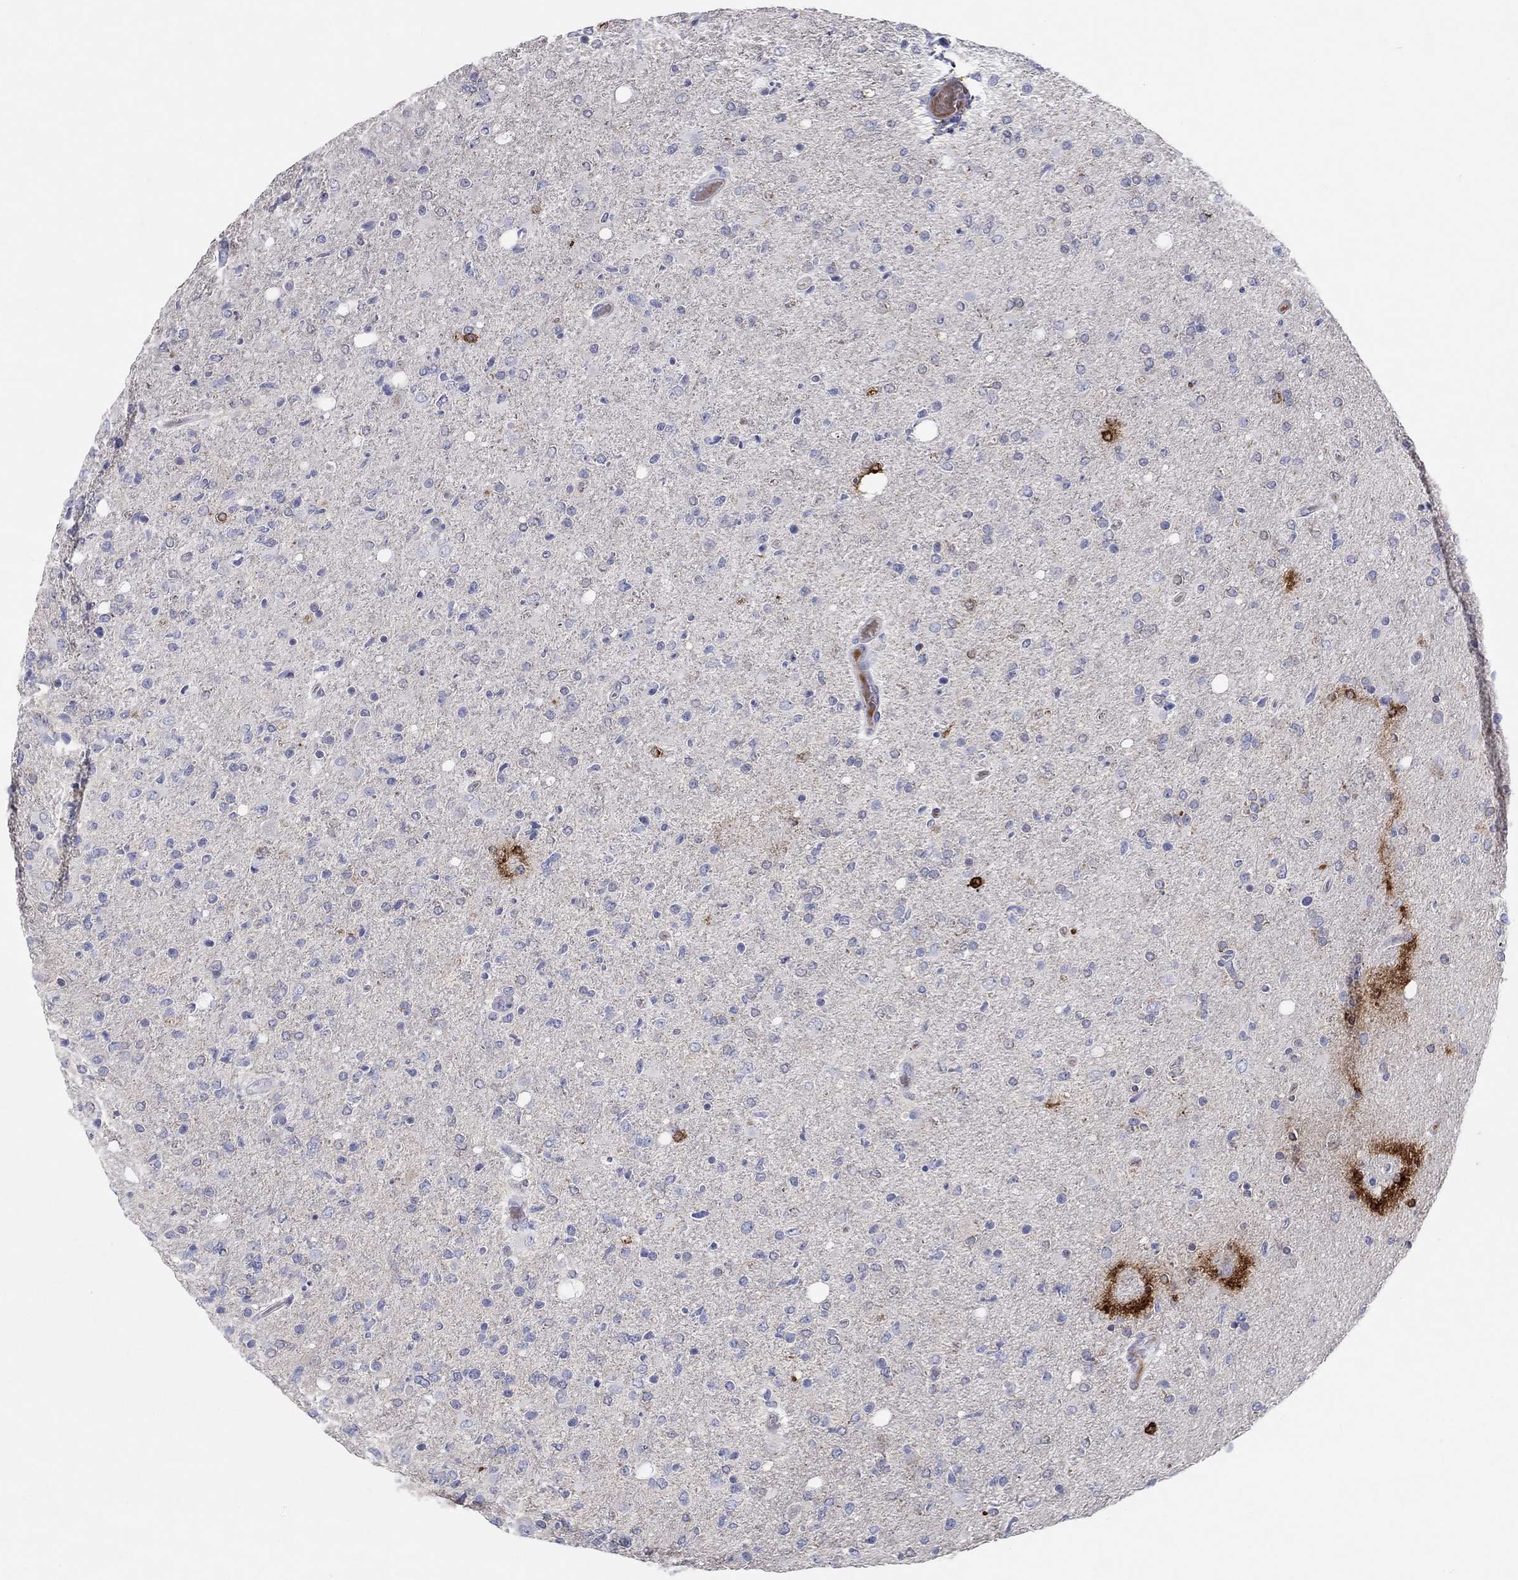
{"staining": {"intensity": "negative", "quantity": "none", "location": "none"}, "tissue": "glioma", "cell_type": "Tumor cells", "image_type": "cancer", "snomed": [{"axis": "morphology", "description": "Glioma, malignant, High grade"}, {"axis": "topography", "description": "Cerebral cortex"}], "caption": "Histopathology image shows no significant protein expression in tumor cells of glioma.", "gene": "ARHGAP36", "patient": {"sex": "male", "age": 70}}